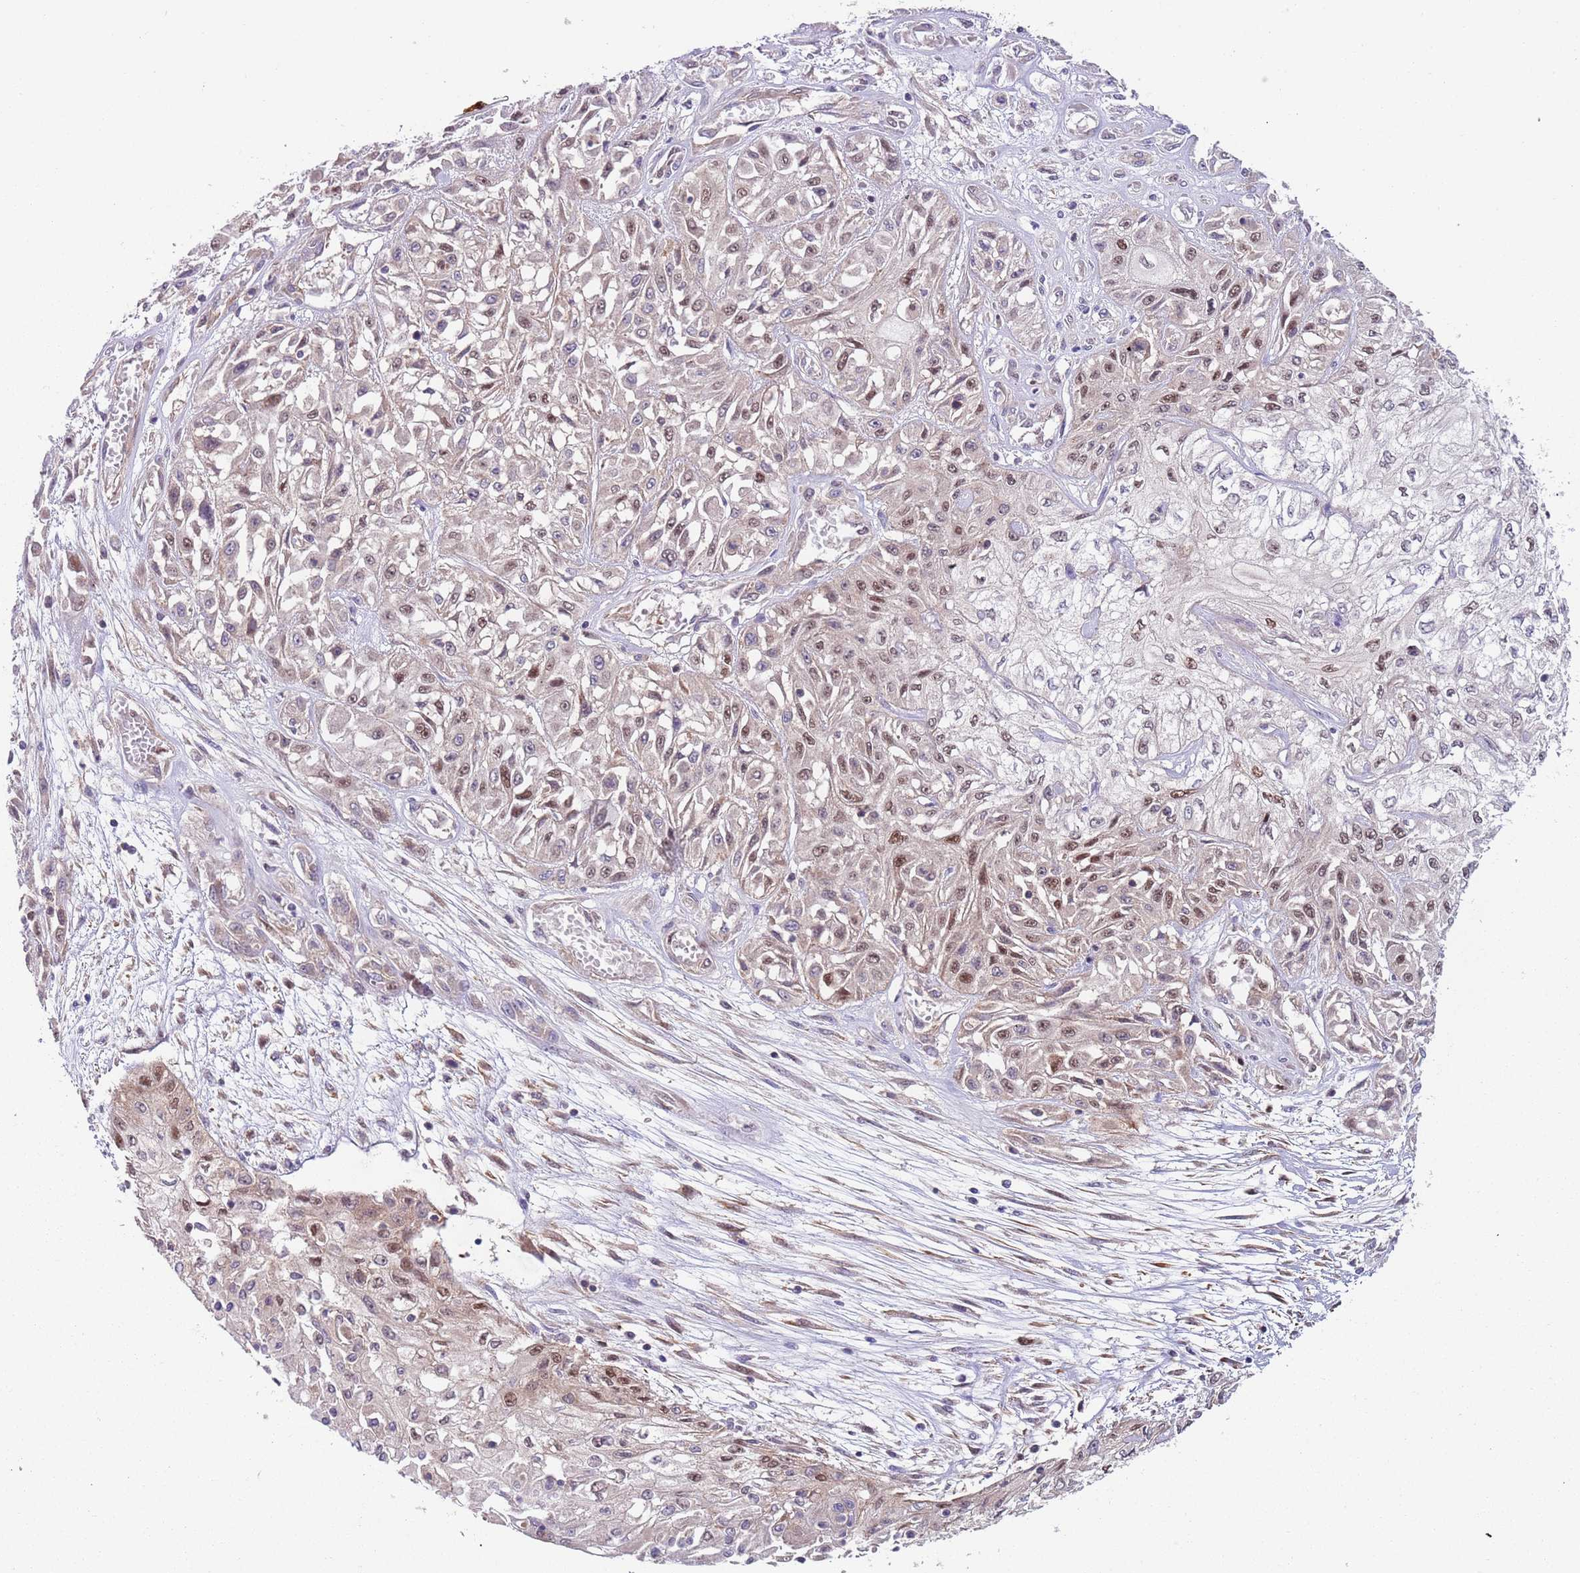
{"staining": {"intensity": "moderate", "quantity": "25%-75%", "location": "nuclear"}, "tissue": "skin cancer", "cell_type": "Tumor cells", "image_type": "cancer", "snomed": [{"axis": "morphology", "description": "Squamous cell carcinoma, NOS"}, {"axis": "morphology", "description": "Squamous cell carcinoma, metastatic, NOS"}, {"axis": "topography", "description": "Skin"}, {"axis": "topography", "description": "Lymph node"}], "caption": "High-power microscopy captured an immunohistochemistry micrograph of metastatic squamous cell carcinoma (skin), revealing moderate nuclear expression in approximately 25%-75% of tumor cells.", "gene": "RMND5B", "patient": {"sex": "male", "age": 75}}